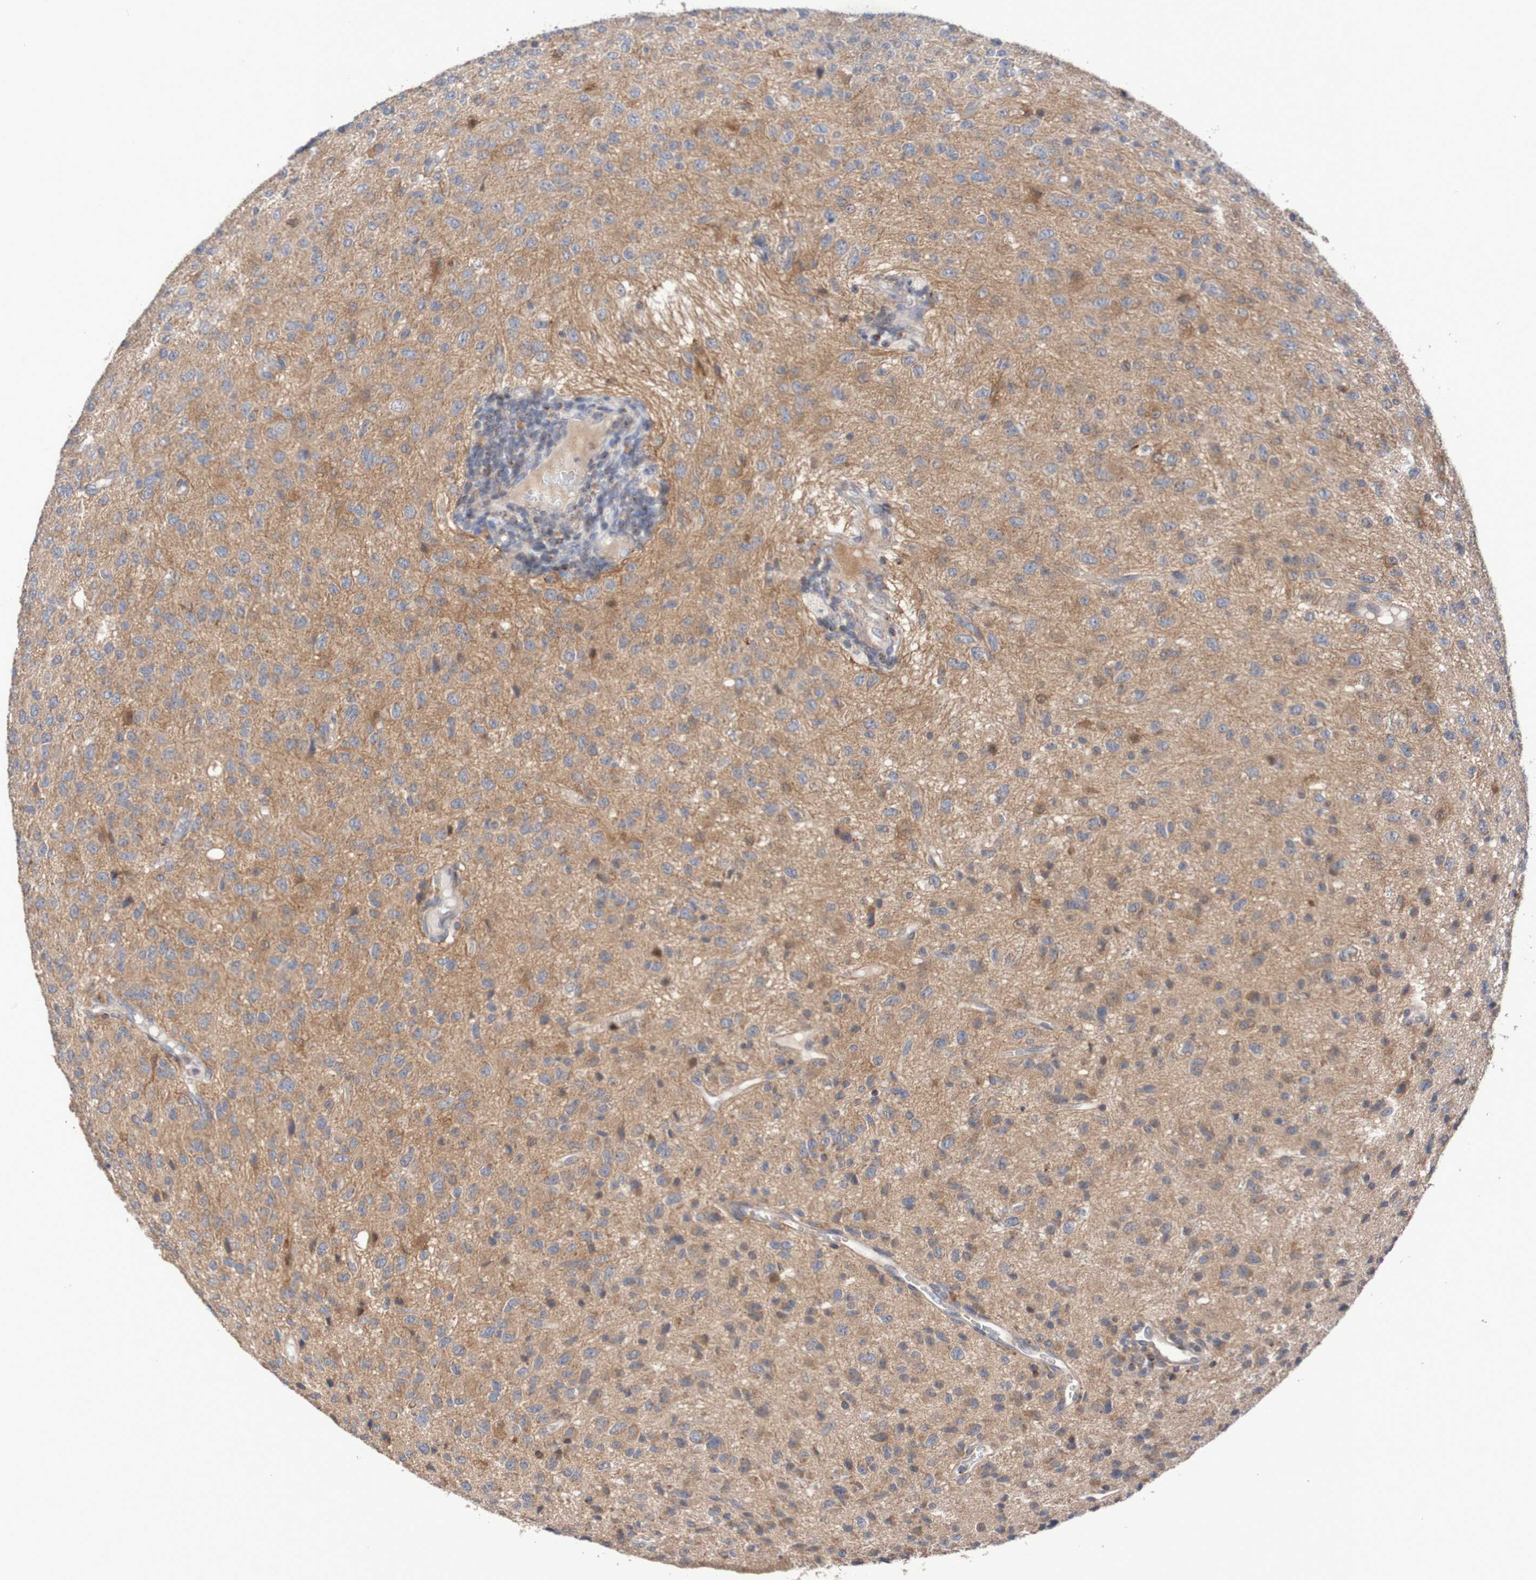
{"staining": {"intensity": "moderate", "quantity": "25%-75%", "location": "cytoplasmic/membranous"}, "tissue": "glioma", "cell_type": "Tumor cells", "image_type": "cancer", "snomed": [{"axis": "morphology", "description": "Glioma, malignant, High grade"}, {"axis": "topography", "description": "pancreas cauda"}], "caption": "DAB (3,3'-diaminobenzidine) immunohistochemical staining of human glioma exhibits moderate cytoplasmic/membranous protein expression in approximately 25%-75% of tumor cells.", "gene": "C3orf18", "patient": {"sex": "male", "age": 60}}